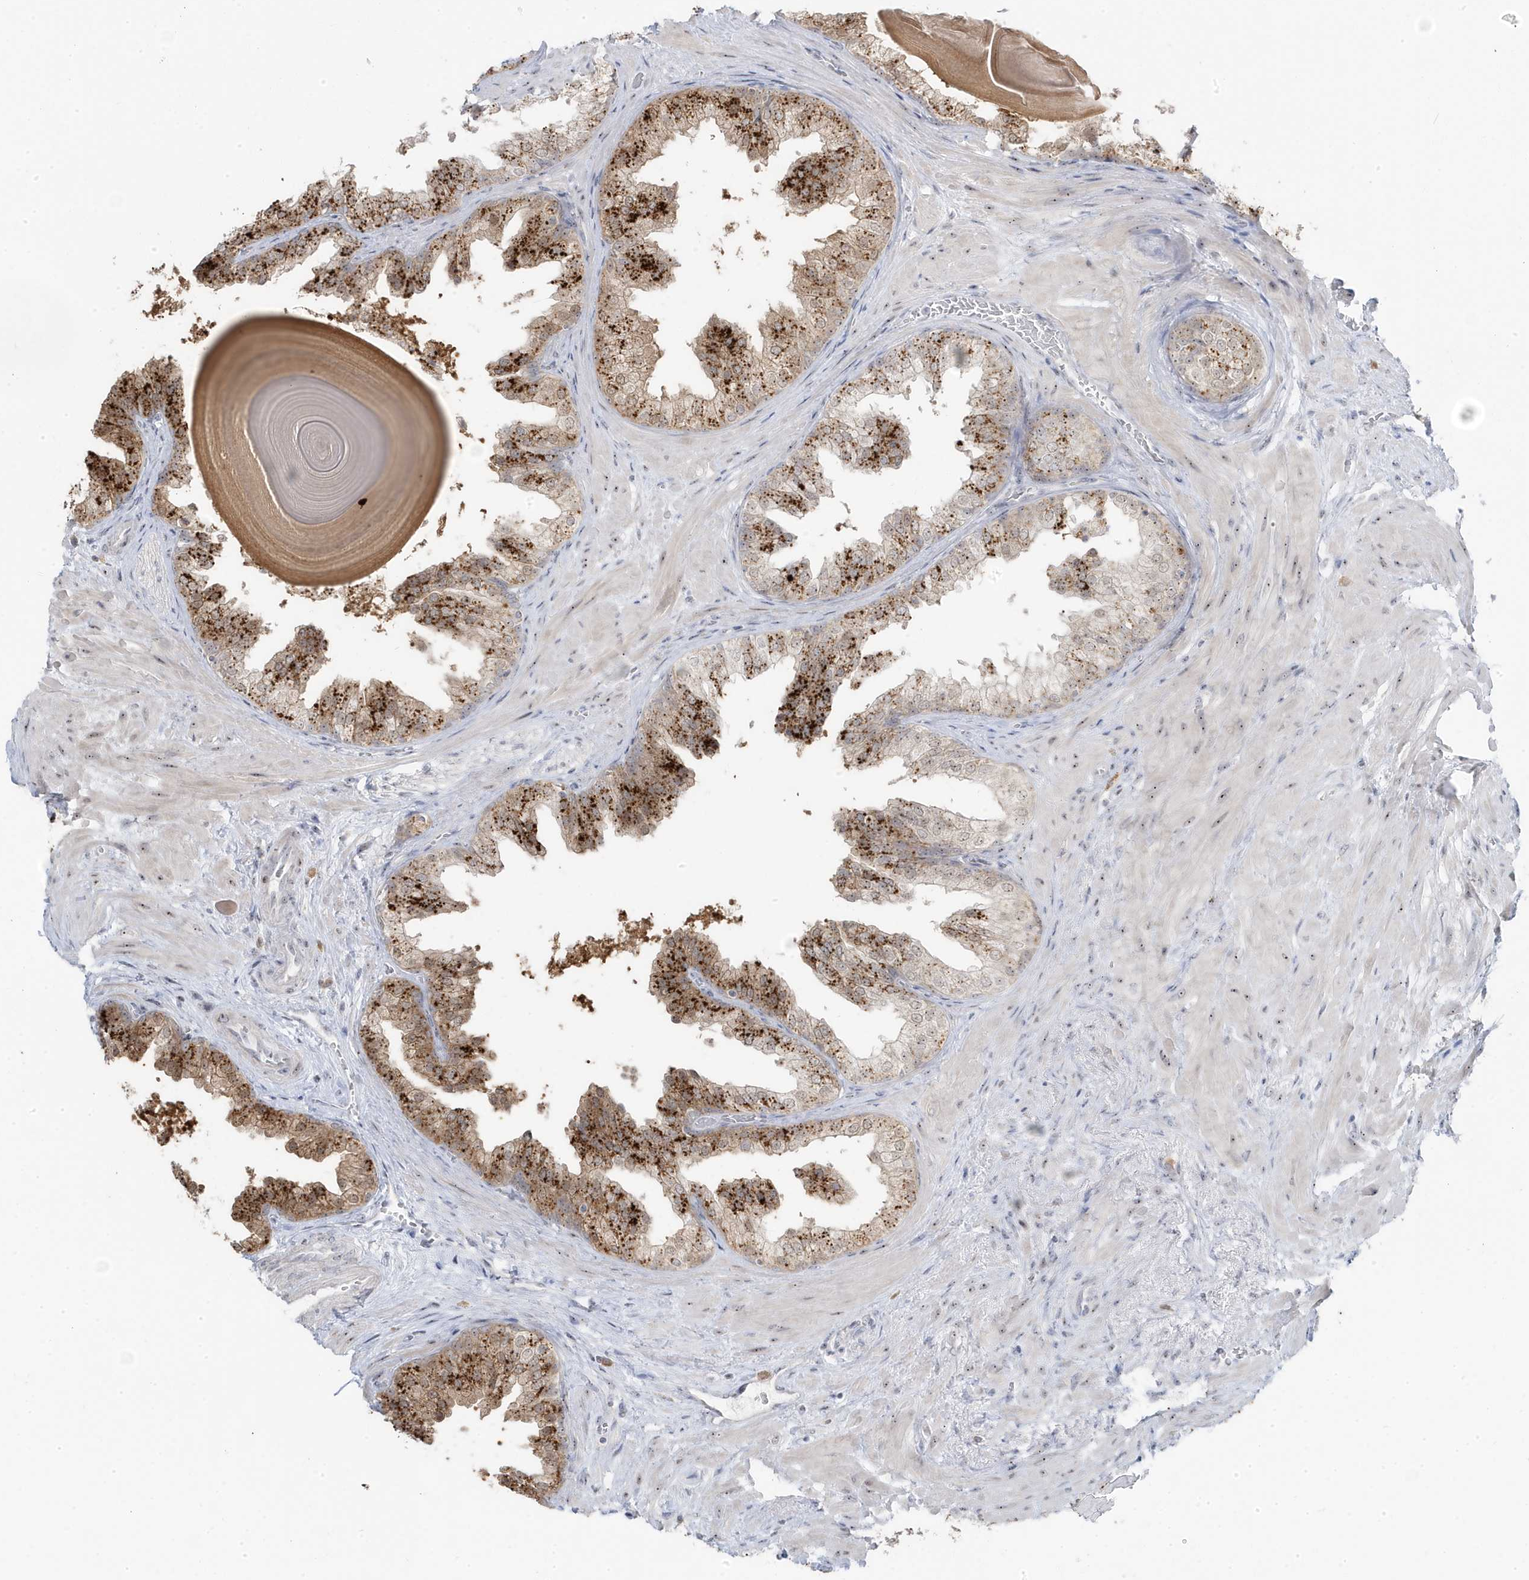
{"staining": {"intensity": "strong", "quantity": ">75%", "location": "cytoplasmic/membranous"}, "tissue": "prostate", "cell_type": "Glandular cells", "image_type": "normal", "snomed": [{"axis": "morphology", "description": "Normal tissue, NOS"}, {"axis": "topography", "description": "Prostate"}], "caption": "High-magnification brightfield microscopy of benign prostate stained with DAB (3,3'-diaminobenzidine) (brown) and counterstained with hematoxylin (blue). glandular cells exhibit strong cytoplasmic/membranous staining is identified in about>75% of cells.", "gene": "TSEN15", "patient": {"sex": "male", "age": 48}}